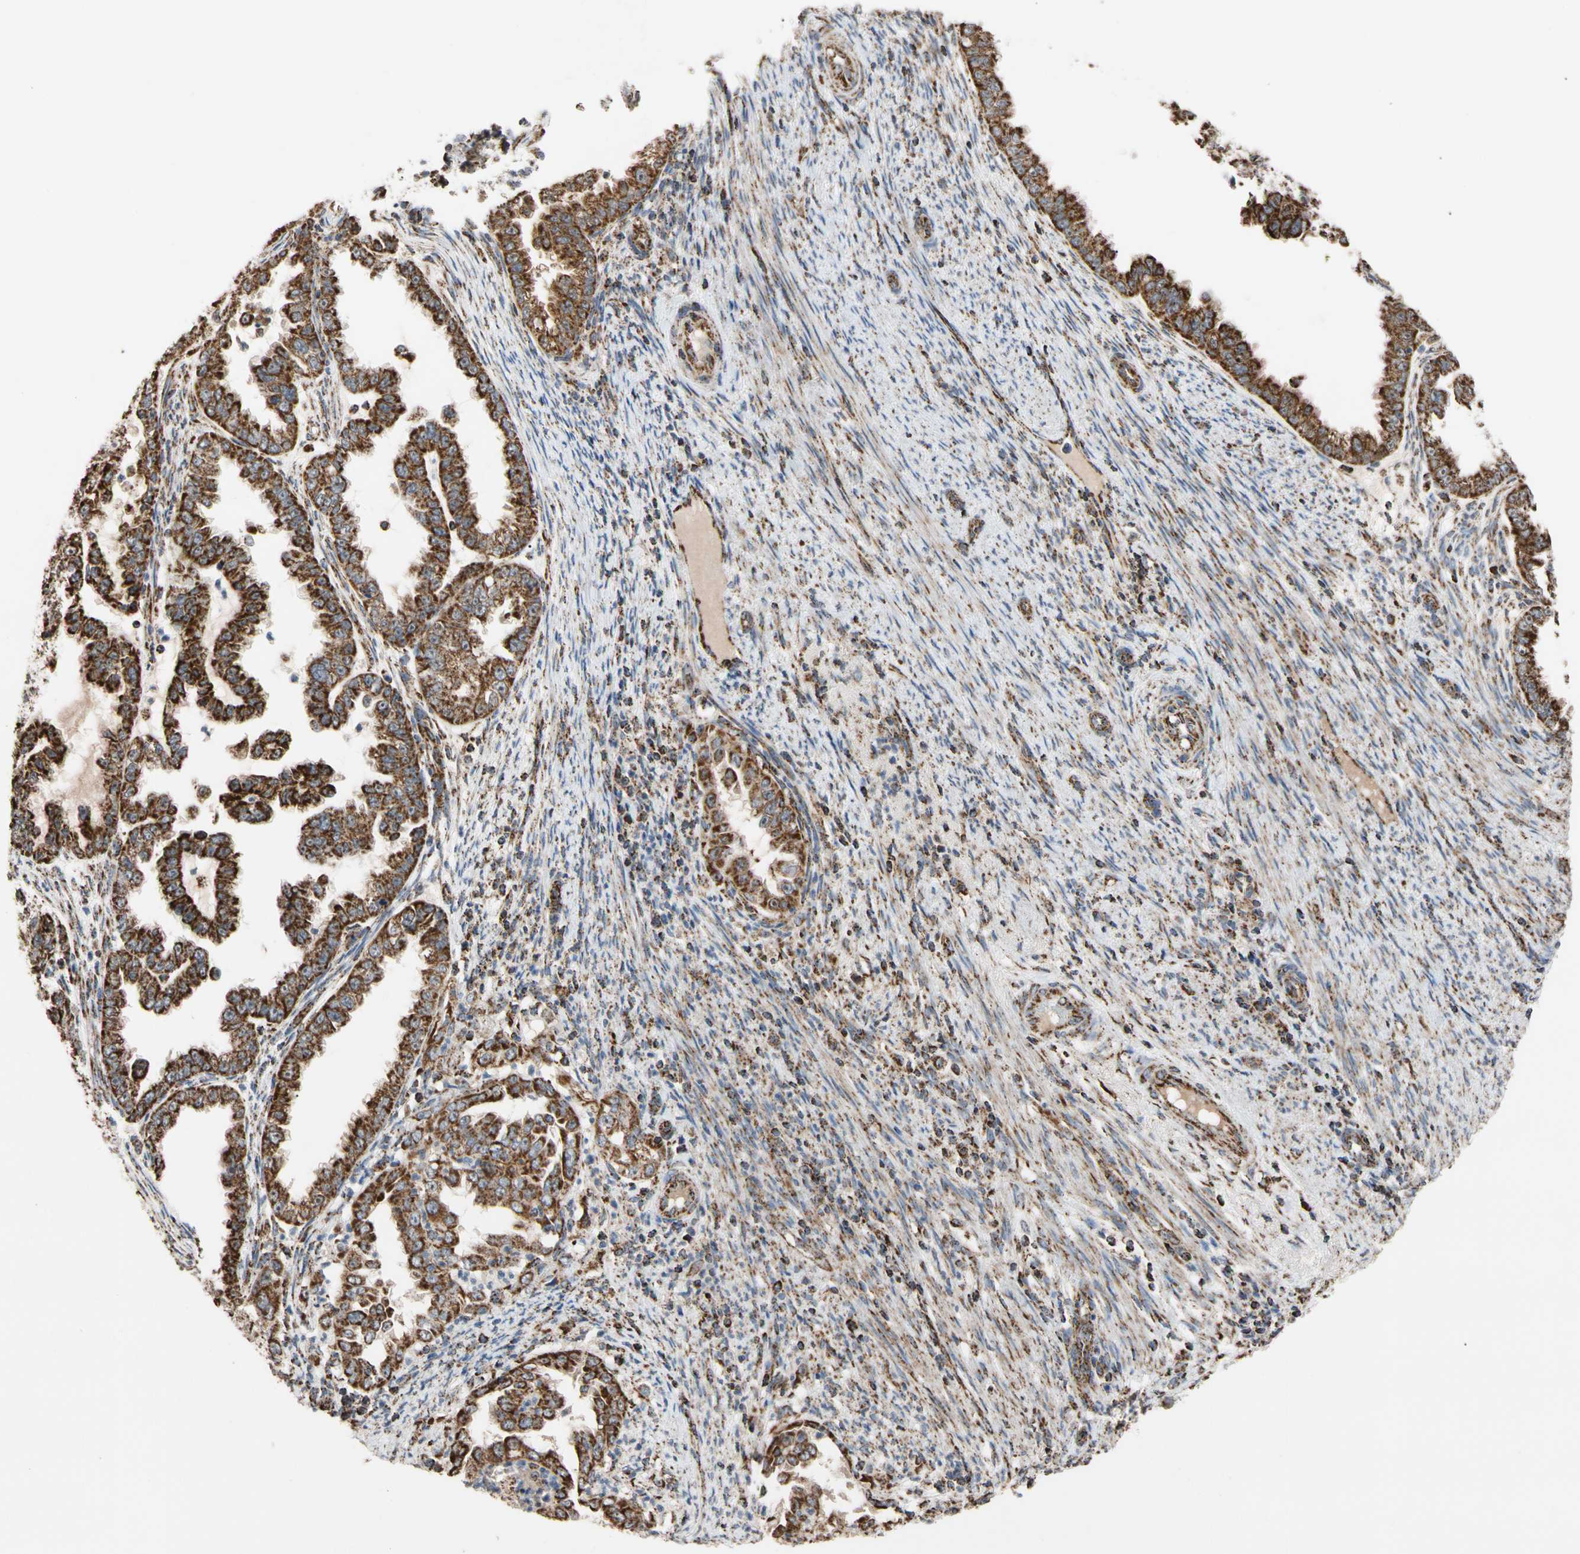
{"staining": {"intensity": "strong", "quantity": ">75%", "location": "cytoplasmic/membranous"}, "tissue": "endometrial cancer", "cell_type": "Tumor cells", "image_type": "cancer", "snomed": [{"axis": "morphology", "description": "Adenocarcinoma, NOS"}, {"axis": "topography", "description": "Endometrium"}], "caption": "A brown stain labels strong cytoplasmic/membranous expression of a protein in human adenocarcinoma (endometrial) tumor cells.", "gene": "FAM110B", "patient": {"sex": "female", "age": 85}}